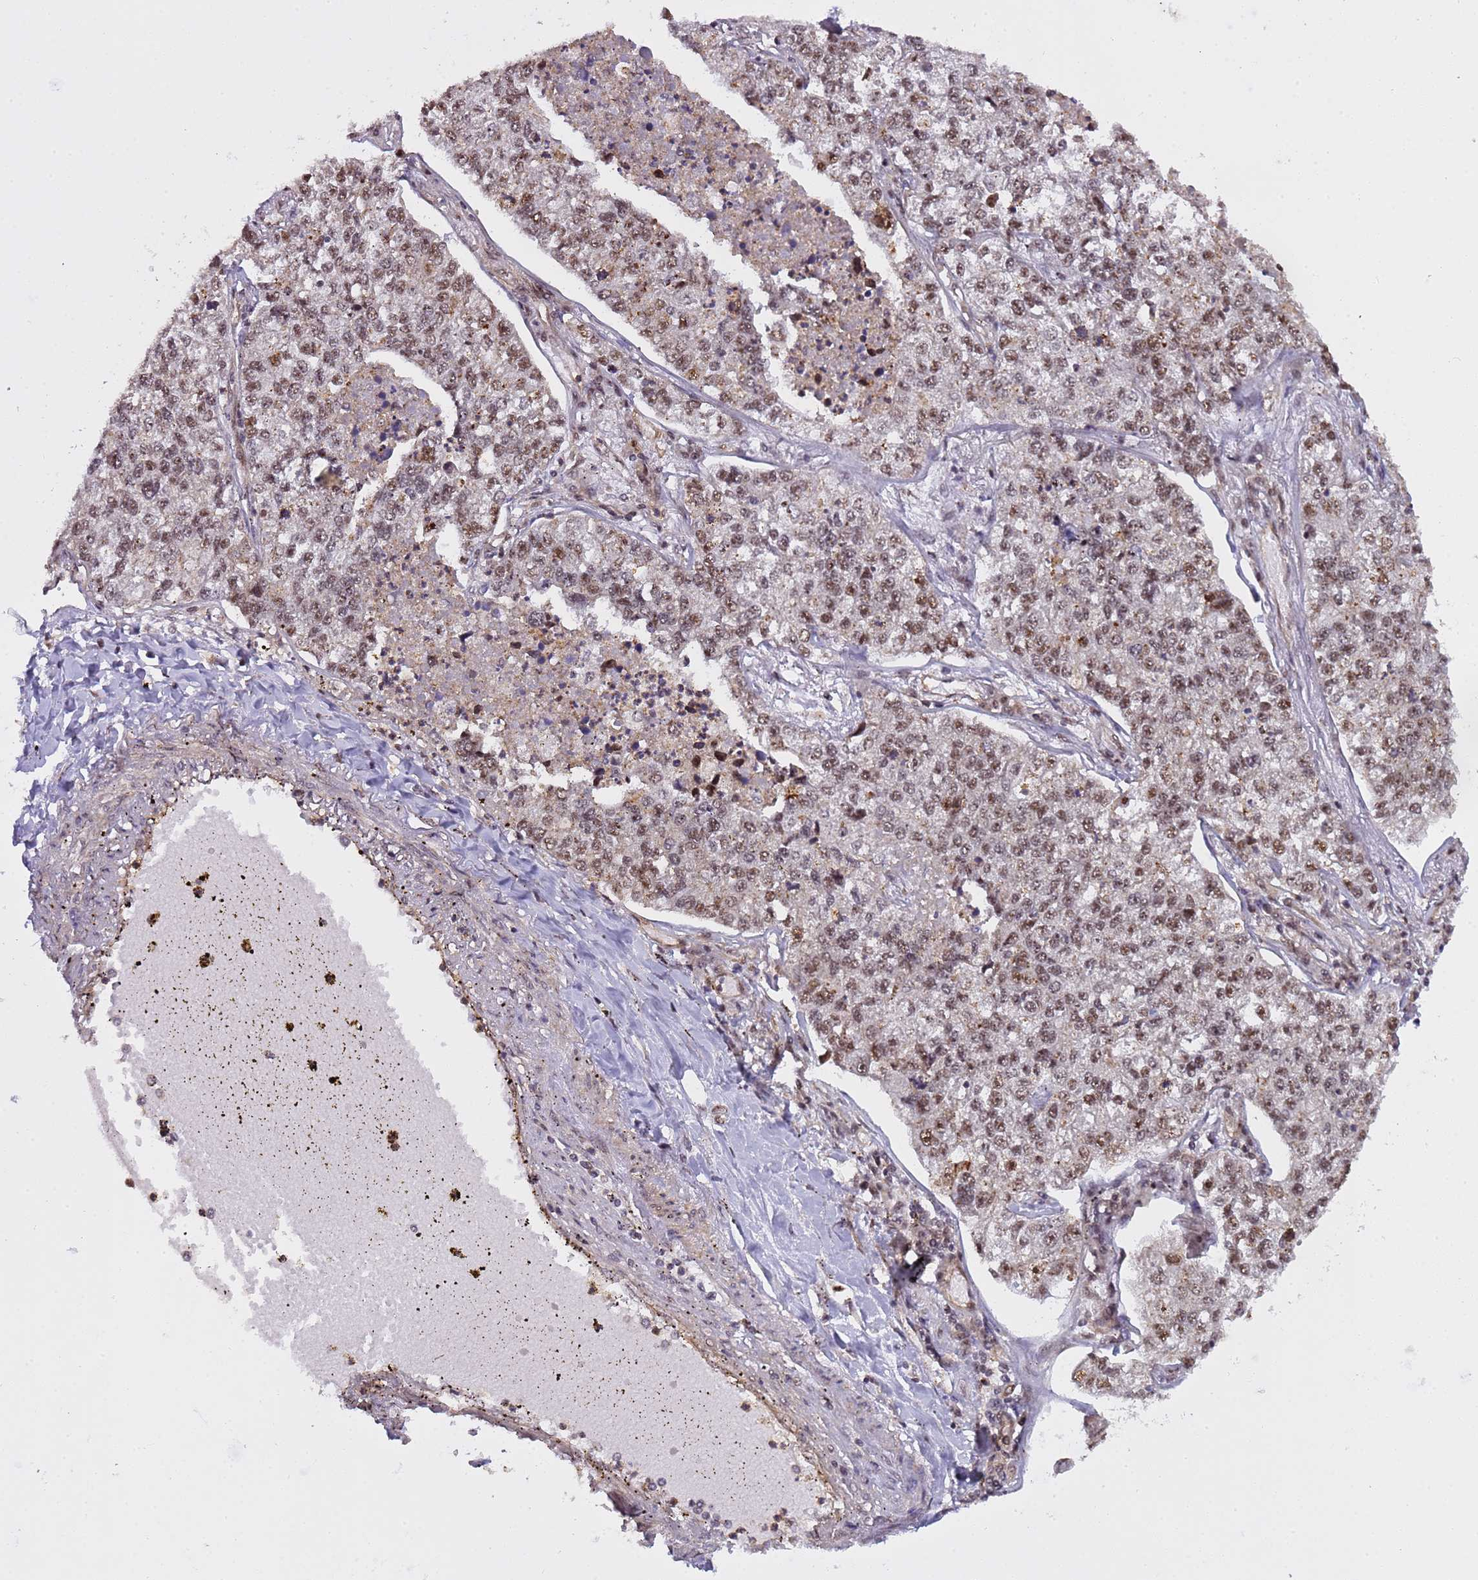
{"staining": {"intensity": "moderate", "quantity": ">75%", "location": "cytoplasmic/membranous,nuclear"}, "tissue": "lung cancer", "cell_type": "Tumor cells", "image_type": "cancer", "snomed": [{"axis": "morphology", "description": "Adenocarcinoma, NOS"}, {"axis": "topography", "description": "Lung"}], "caption": "DAB (3,3'-diaminobenzidine) immunohistochemical staining of lung cancer (adenocarcinoma) shows moderate cytoplasmic/membranous and nuclear protein positivity in approximately >75% of tumor cells. The staining is performed using DAB brown chromogen to label protein expression. The nuclei are counter-stained blue using hematoxylin.", "gene": "EMC2", "patient": {"sex": "male", "age": 49}}